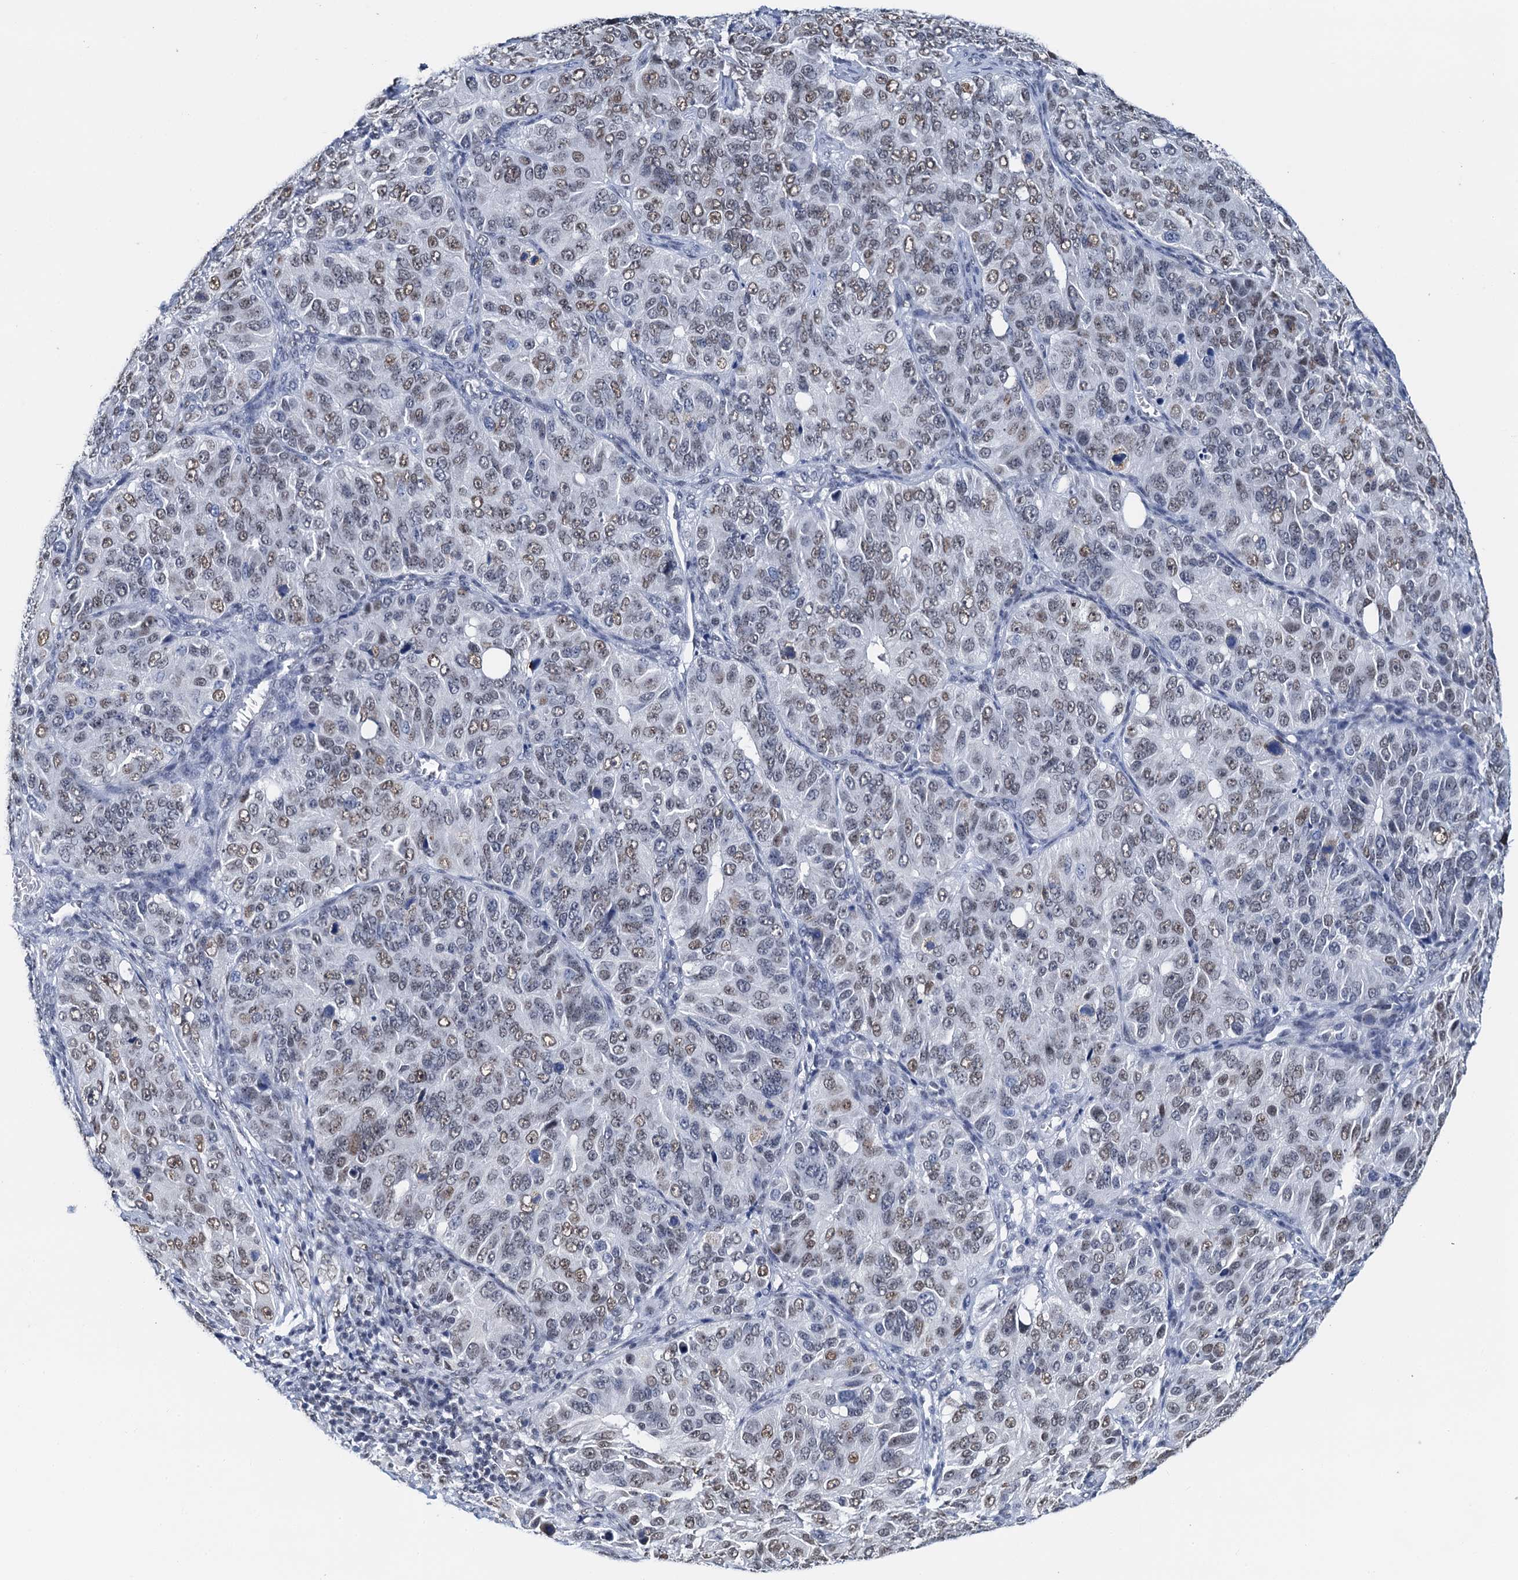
{"staining": {"intensity": "moderate", "quantity": ">75%", "location": "nuclear"}, "tissue": "ovarian cancer", "cell_type": "Tumor cells", "image_type": "cancer", "snomed": [{"axis": "morphology", "description": "Carcinoma, endometroid"}, {"axis": "topography", "description": "Ovary"}], "caption": "Moderate nuclear positivity for a protein is appreciated in about >75% of tumor cells of endometroid carcinoma (ovarian) using immunohistochemistry.", "gene": "SLTM", "patient": {"sex": "female", "age": 51}}